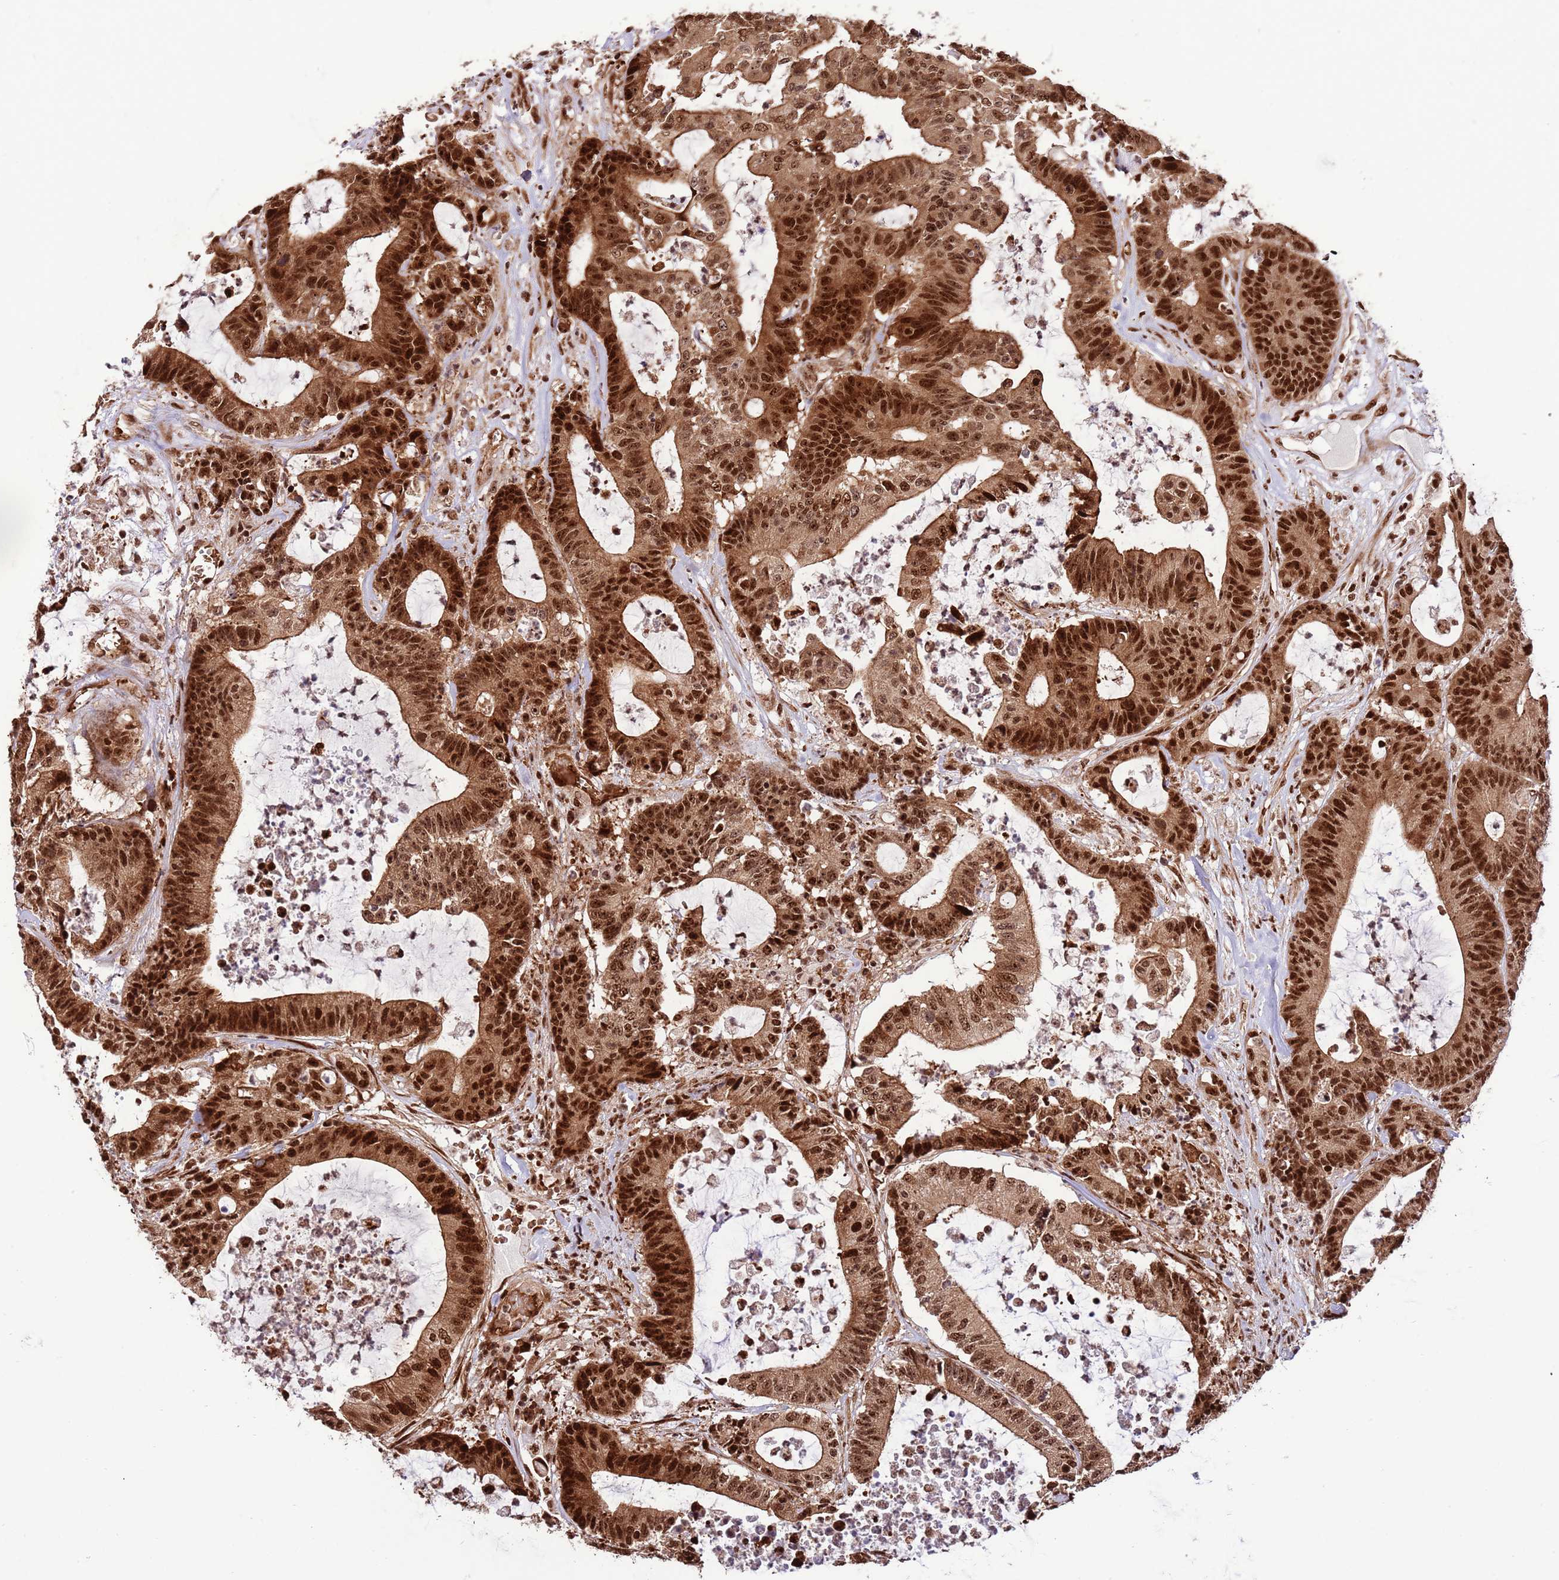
{"staining": {"intensity": "strong", "quantity": ">75%", "location": "cytoplasmic/membranous,nuclear"}, "tissue": "colorectal cancer", "cell_type": "Tumor cells", "image_type": "cancer", "snomed": [{"axis": "morphology", "description": "Adenocarcinoma, NOS"}, {"axis": "topography", "description": "Colon"}], "caption": "Human adenocarcinoma (colorectal) stained with a brown dye displays strong cytoplasmic/membranous and nuclear positive staining in about >75% of tumor cells.", "gene": "RIF1", "patient": {"sex": "female", "age": 84}}